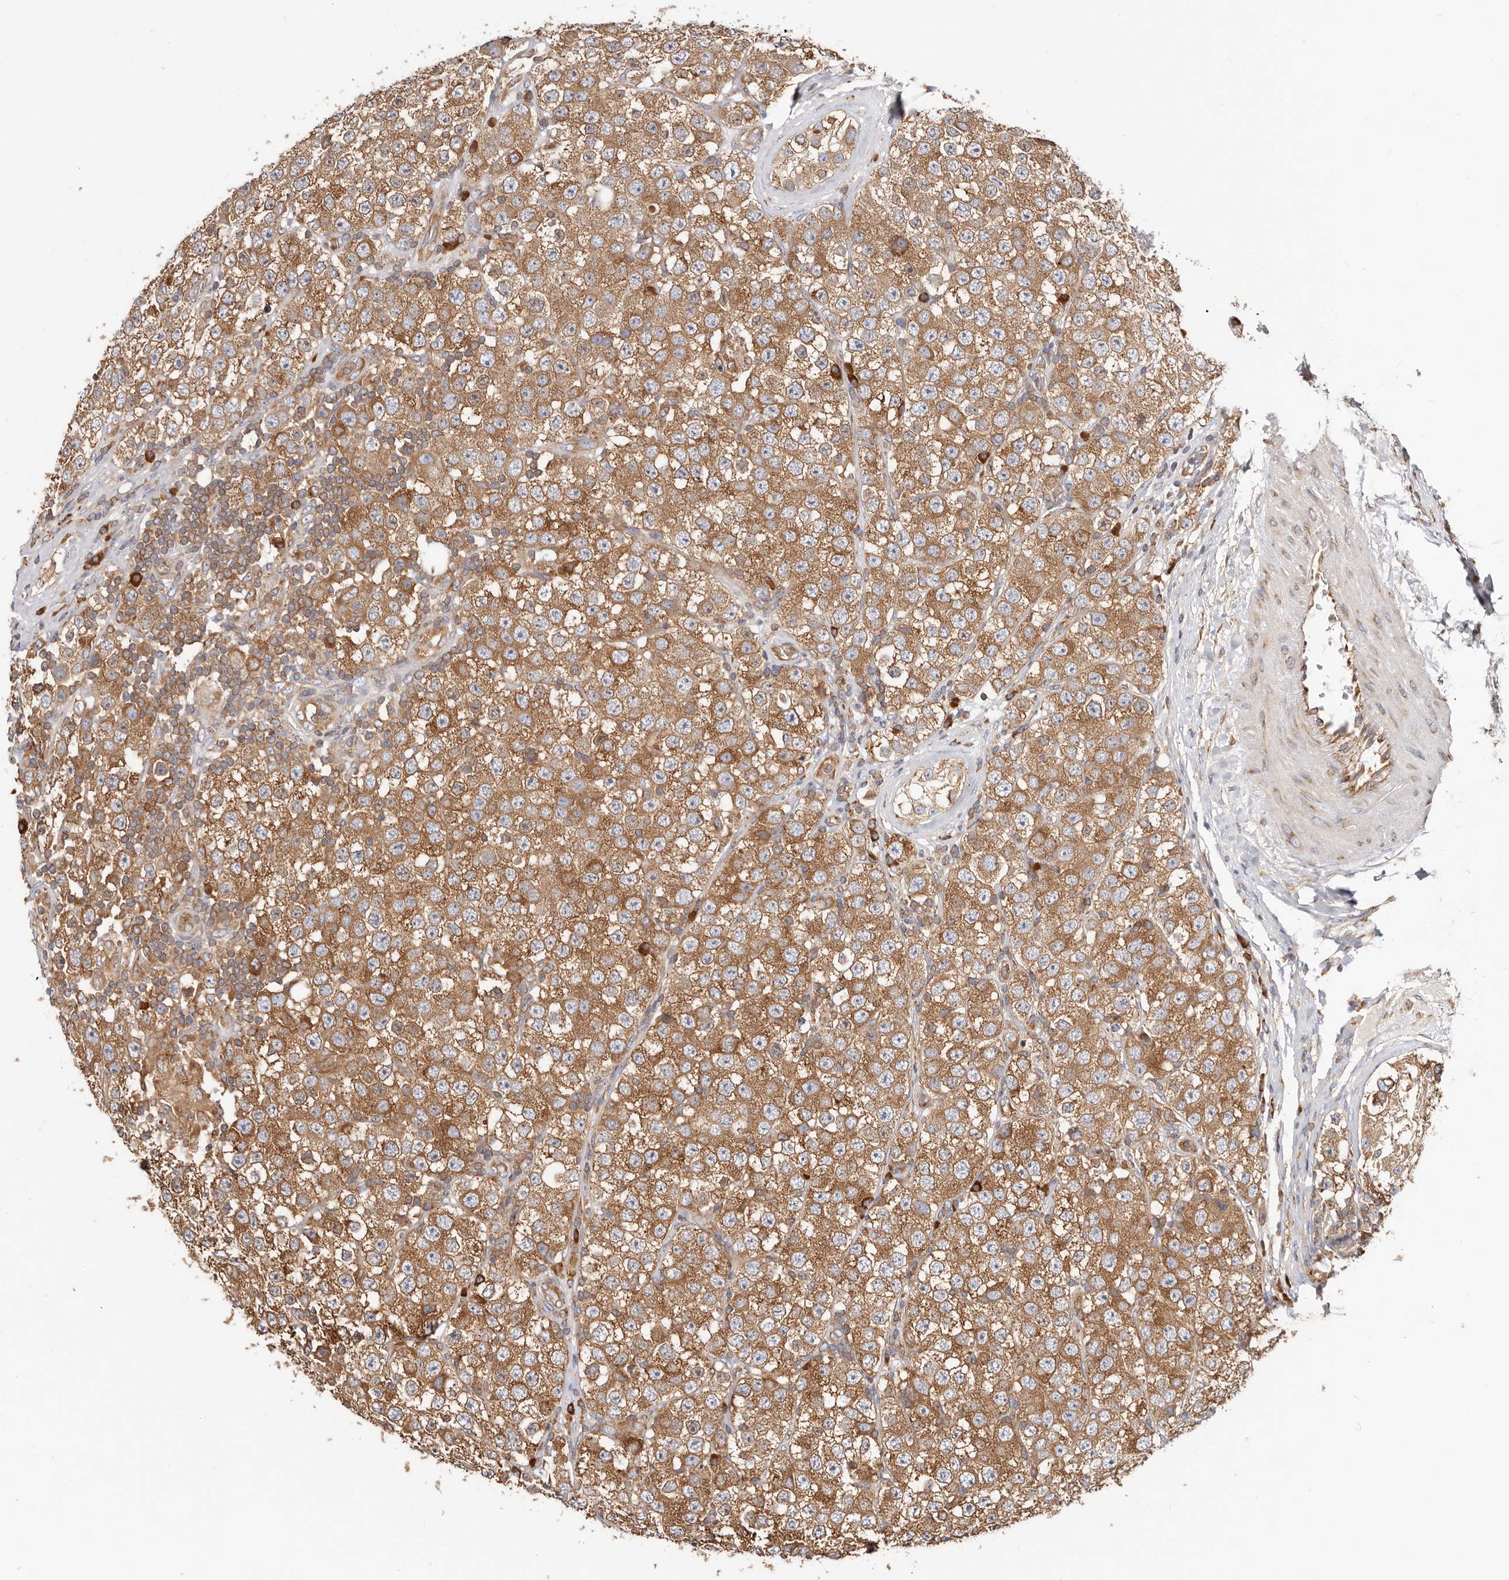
{"staining": {"intensity": "moderate", "quantity": ">75%", "location": "cytoplasmic/membranous"}, "tissue": "testis cancer", "cell_type": "Tumor cells", "image_type": "cancer", "snomed": [{"axis": "morphology", "description": "Seminoma, NOS"}, {"axis": "topography", "description": "Testis"}], "caption": "Immunohistochemistry of human testis cancer shows medium levels of moderate cytoplasmic/membranous expression in about >75% of tumor cells. (brown staining indicates protein expression, while blue staining denotes nuclei).", "gene": "EPRS1", "patient": {"sex": "male", "age": 28}}